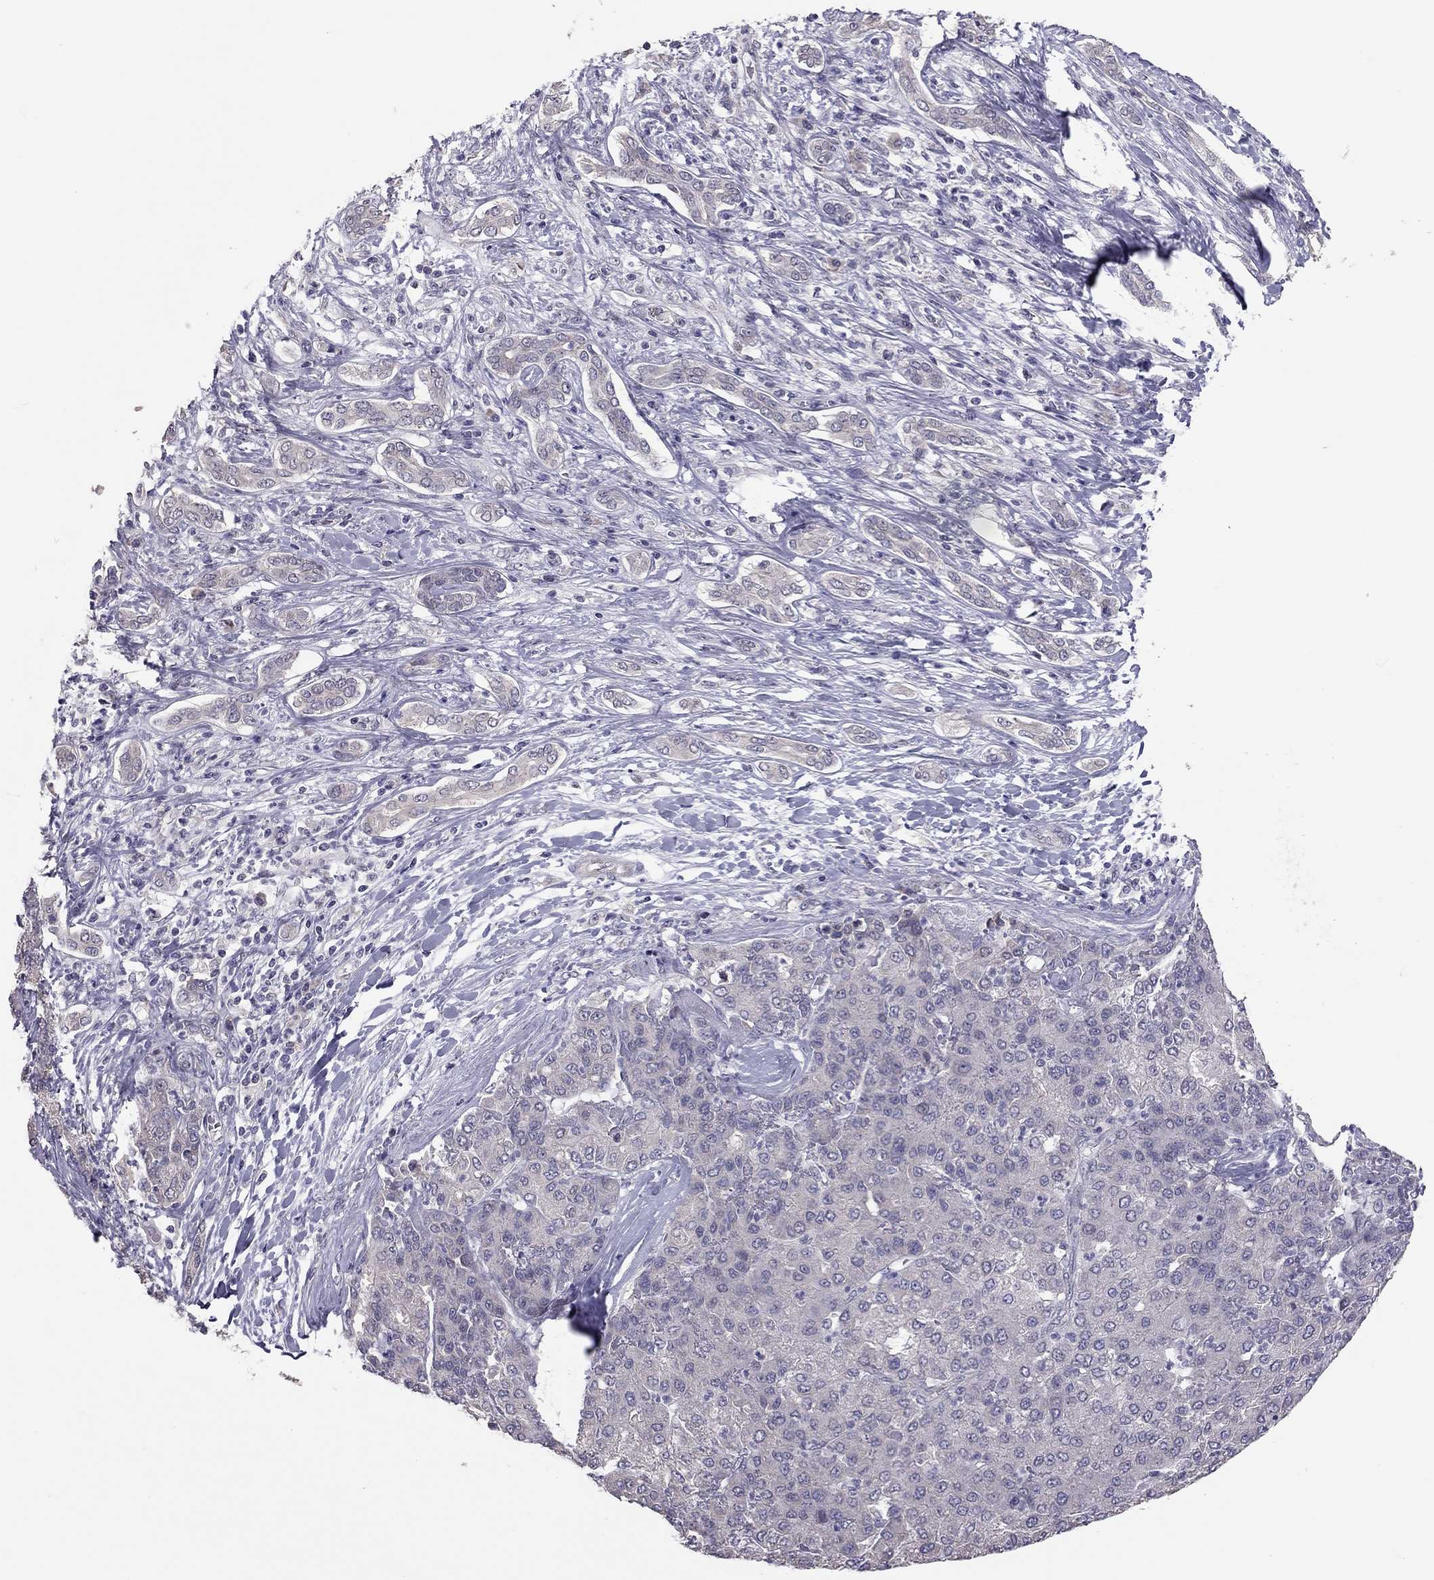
{"staining": {"intensity": "negative", "quantity": "none", "location": "none"}, "tissue": "liver cancer", "cell_type": "Tumor cells", "image_type": "cancer", "snomed": [{"axis": "morphology", "description": "Carcinoma, Hepatocellular, NOS"}, {"axis": "topography", "description": "Liver"}], "caption": "The IHC image has no significant staining in tumor cells of liver cancer tissue.", "gene": "HSF2BP", "patient": {"sex": "male", "age": 65}}